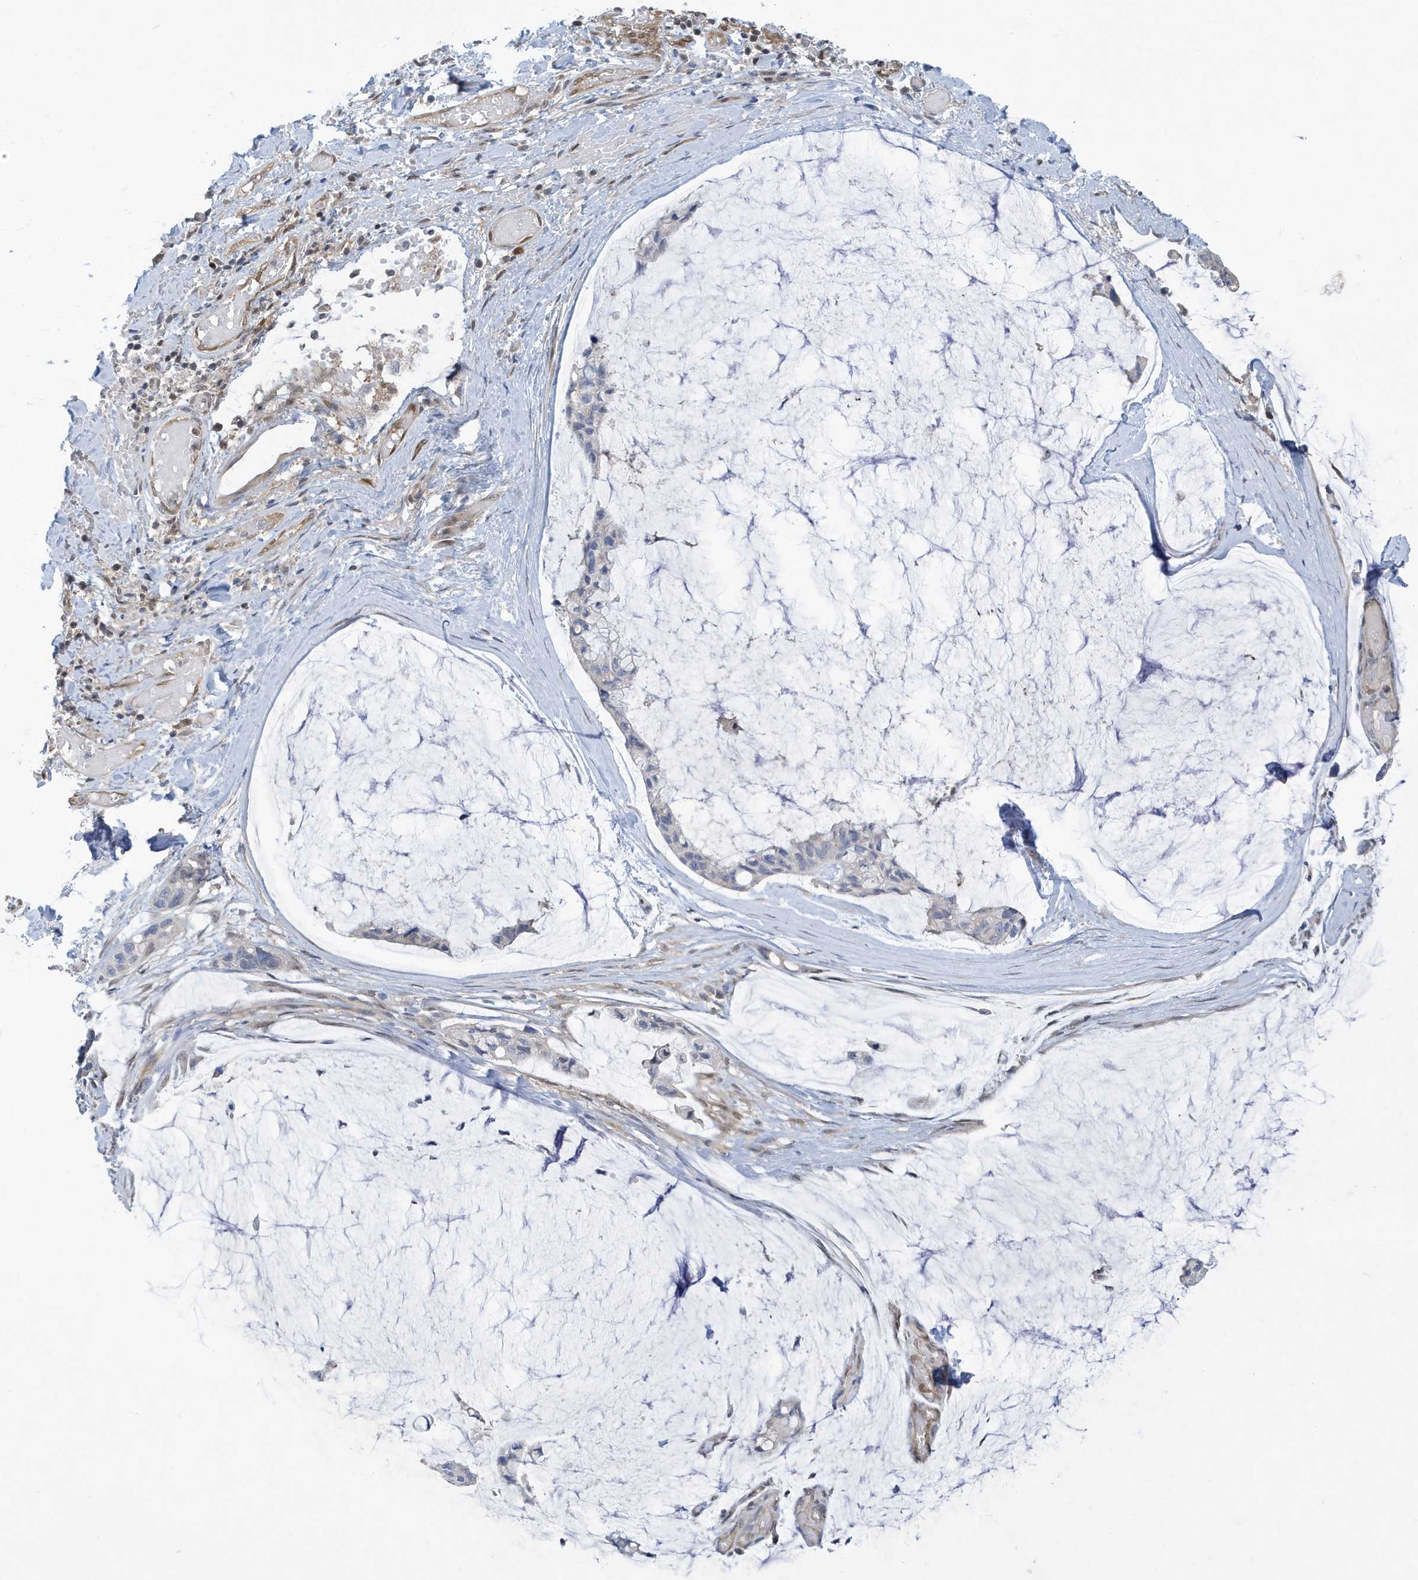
{"staining": {"intensity": "negative", "quantity": "none", "location": "none"}, "tissue": "ovarian cancer", "cell_type": "Tumor cells", "image_type": "cancer", "snomed": [{"axis": "morphology", "description": "Cystadenocarcinoma, mucinous, NOS"}, {"axis": "topography", "description": "Ovary"}], "caption": "A histopathology image of human ovarian cancer is negative for staining in tumor cells. (DAB immunohistochemistry (IHC) visualized using brightfield microscopy, high magnification).", "gene": "NCOA7", "patient": {"sex": "female", "age": 39}}